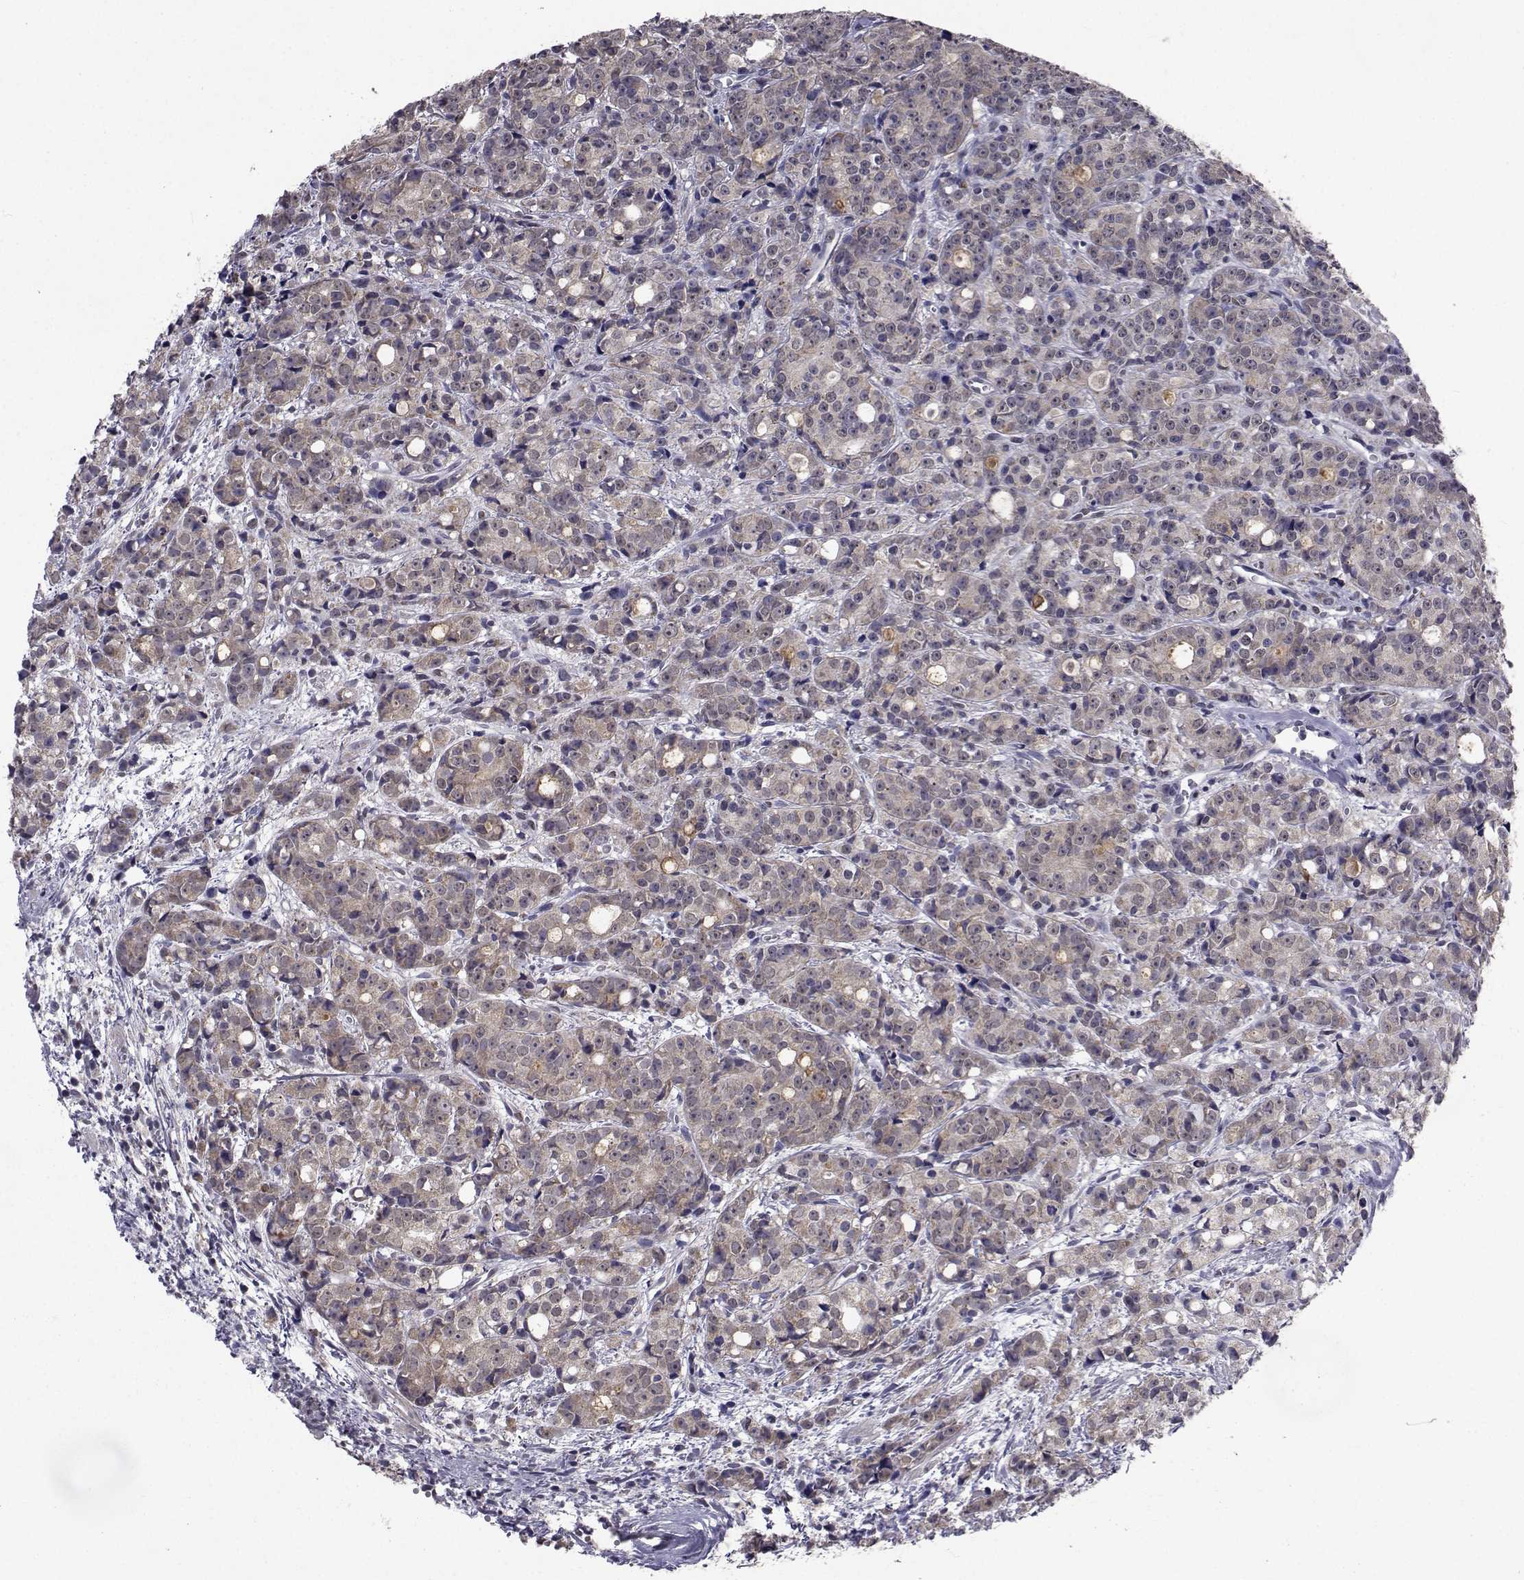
{"staining": {"intensity": "weak", "quantity": "25%-75%", "location": "cytoplasmic/membranous"}, "tissue": "prostate cancer", "cell_type": "Tumor cells", "image_type": "cancer", "snomed": [{"axis": "morphology", "description": "Adenocarcinoma, Medium grade"}, {"axis": "topography", "description": "Prostate"}], "caption": "Immunohistochemical staining of prostate medium-grade adenocarcinoma exhibits low levels of weak cytoplasmic/membranous protein positivity in about 25%-75% of tumor cells.", "gene": "CYP2S1", "patient": {"sex": "male", "age": 74}}